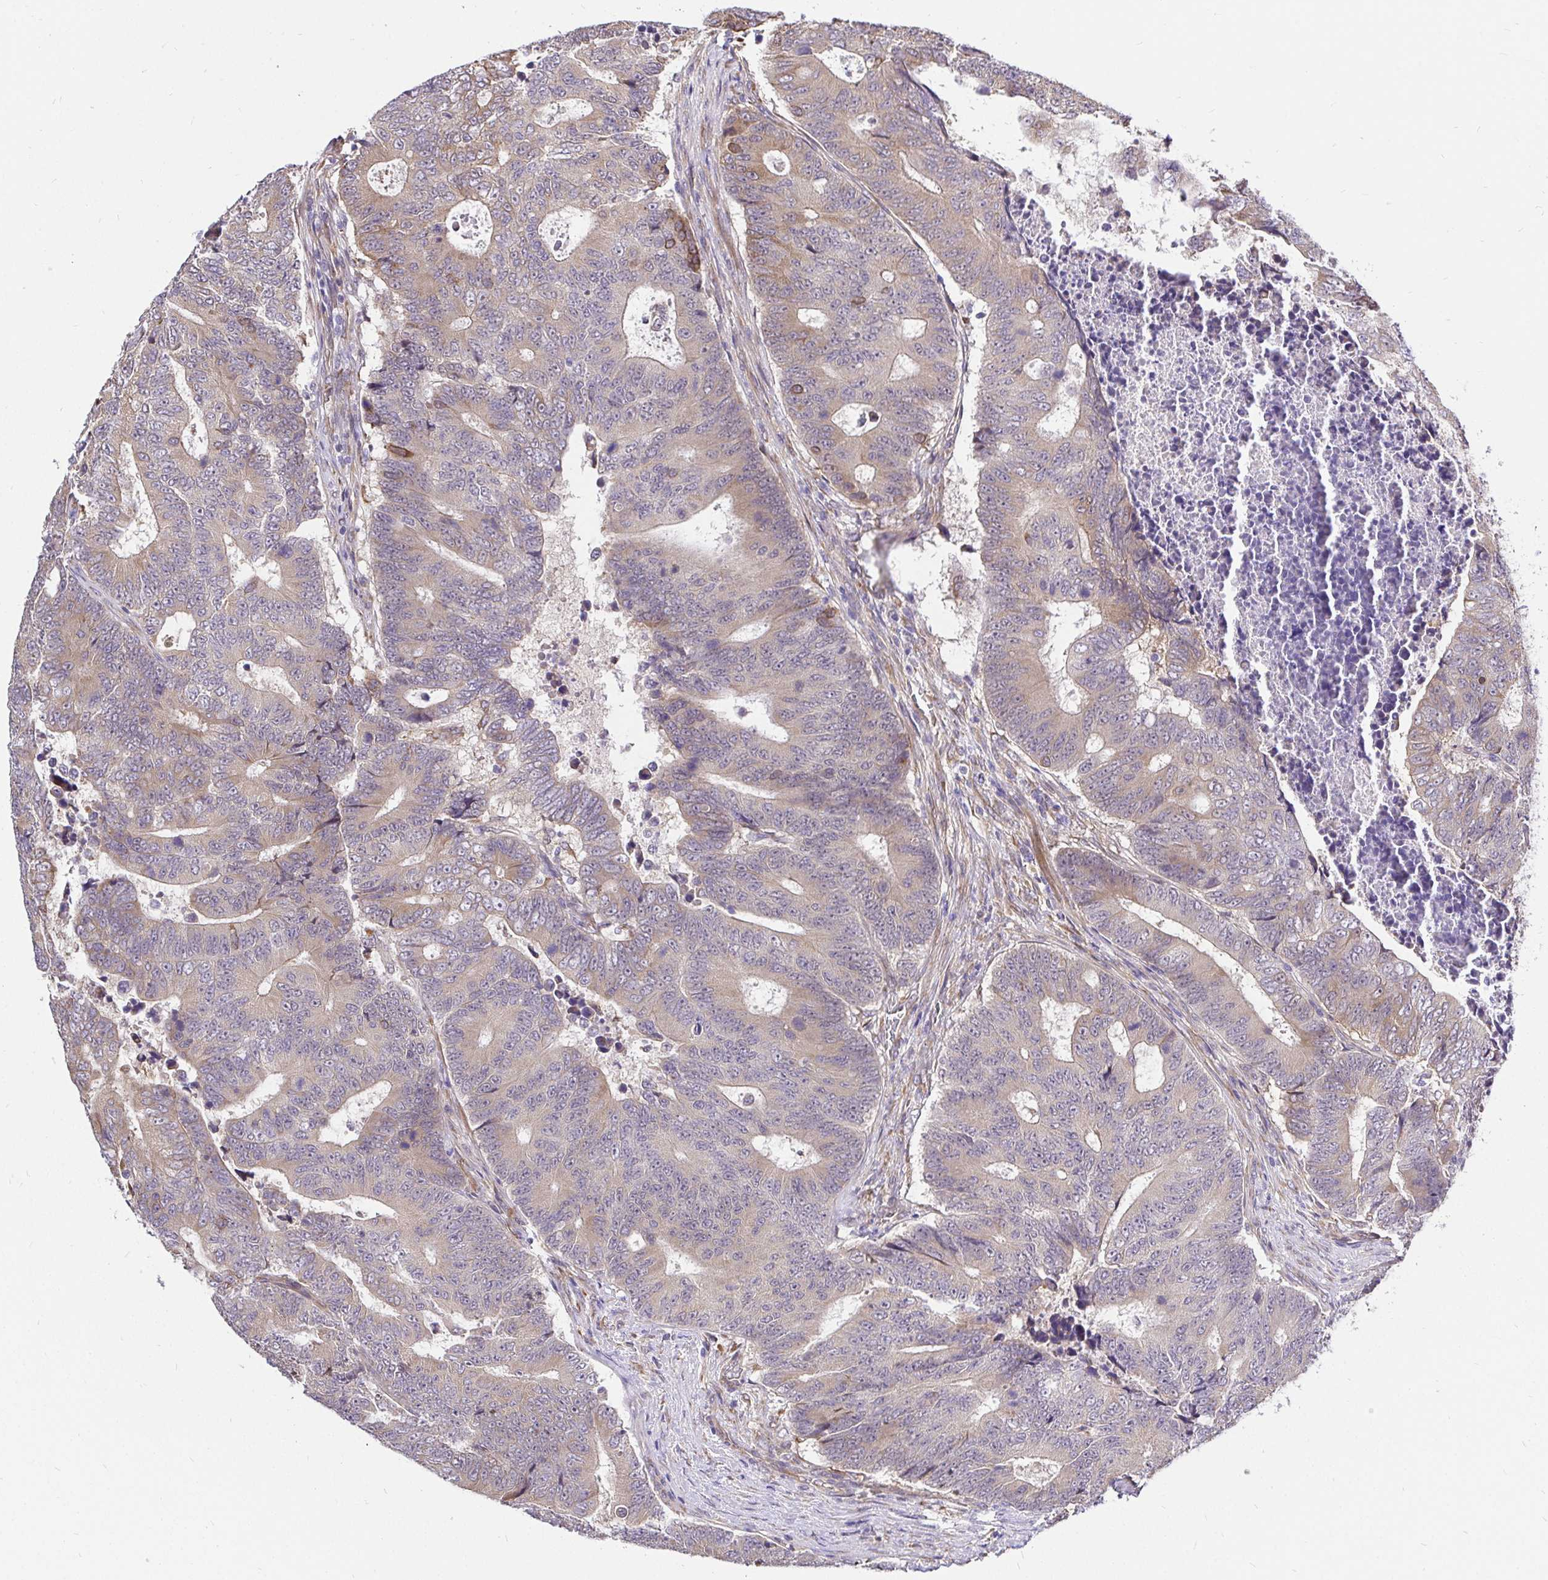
{"staining": {"intensity": "weak", "quantity": ">75%", "location": "cytoplasmic/membranous"}, "tissue": "colorectal cancer", "cell_type": "Tumor cells", "image_type": "cancer", "snomed": [{"axis": "morphology", "description": "Adenocarcinoma, NOS"}, {"axis": "topography", "description": "Colon"}], "caption": "Brown immunohistochemical staining in adenocarcinoma (colorectal) displays weak cytoplasmic/membranous positivity in approximately >75% of tumor cells. (DAB IHC with brightfield microscopy, high magnification).", "gene": "CCDC122", "patient": {"sex": "female", "age": 48}}